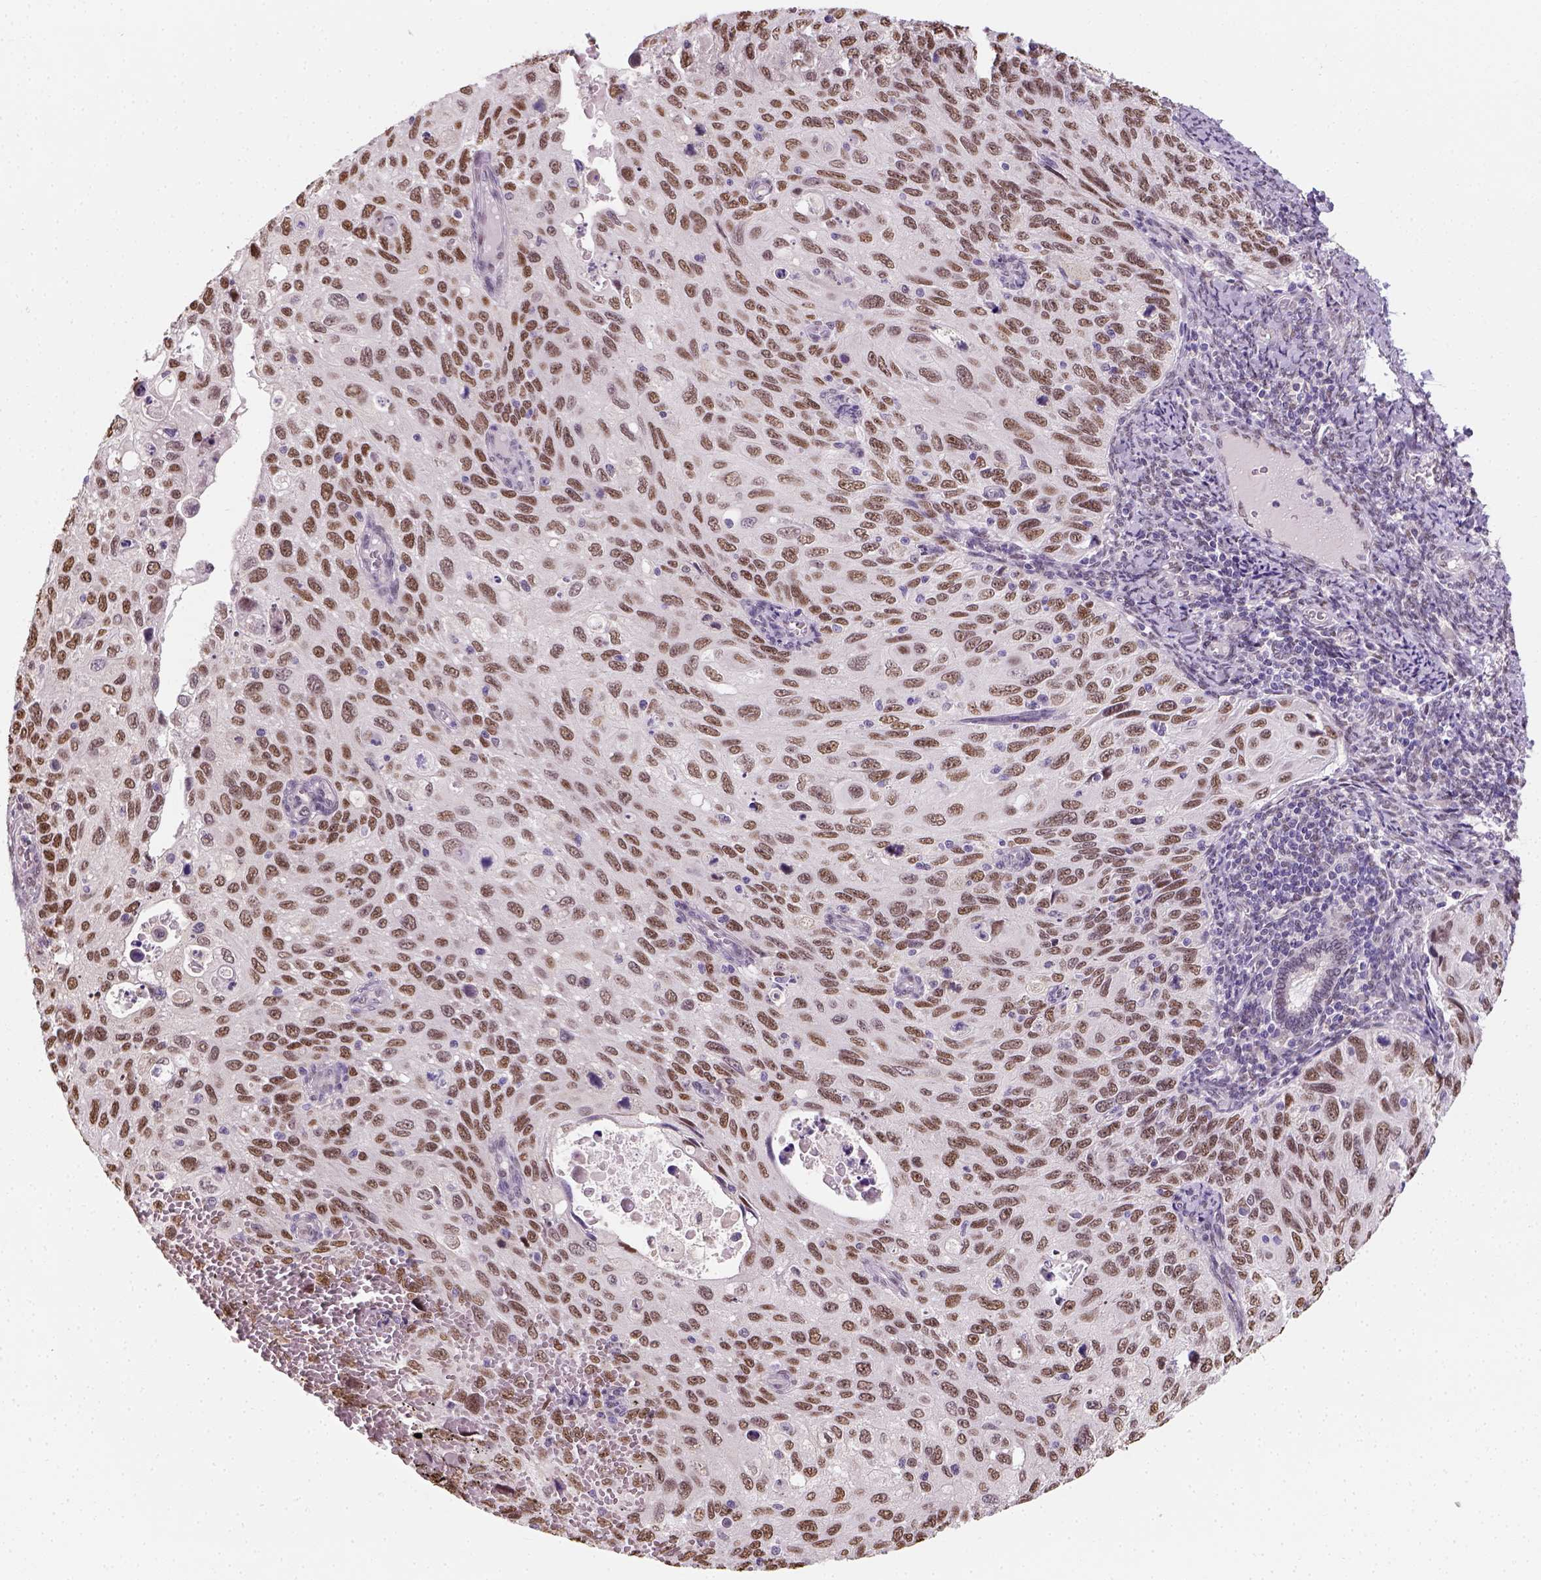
{"staining": {"intensity": "moderate", "quantity": ">75%", "location": "nuclear"}, "tissue": "cervical cancer", "cell_type": "Tumor cells", "image_type": "cancer", "snomed": [{"axis": "morphology", "description": "Squamous cell carcinoma, NOS"}, {"axis": "topography", "description": "Cervix"}], "caption": "This is a histology image of immunohistochemistry staining of squamous cell carcinoma (cervical), which shows moderate expression in the nuclear of tumor cells.", "gene": "C1orf112", "patient": {"sex": "female", "age": 70}}